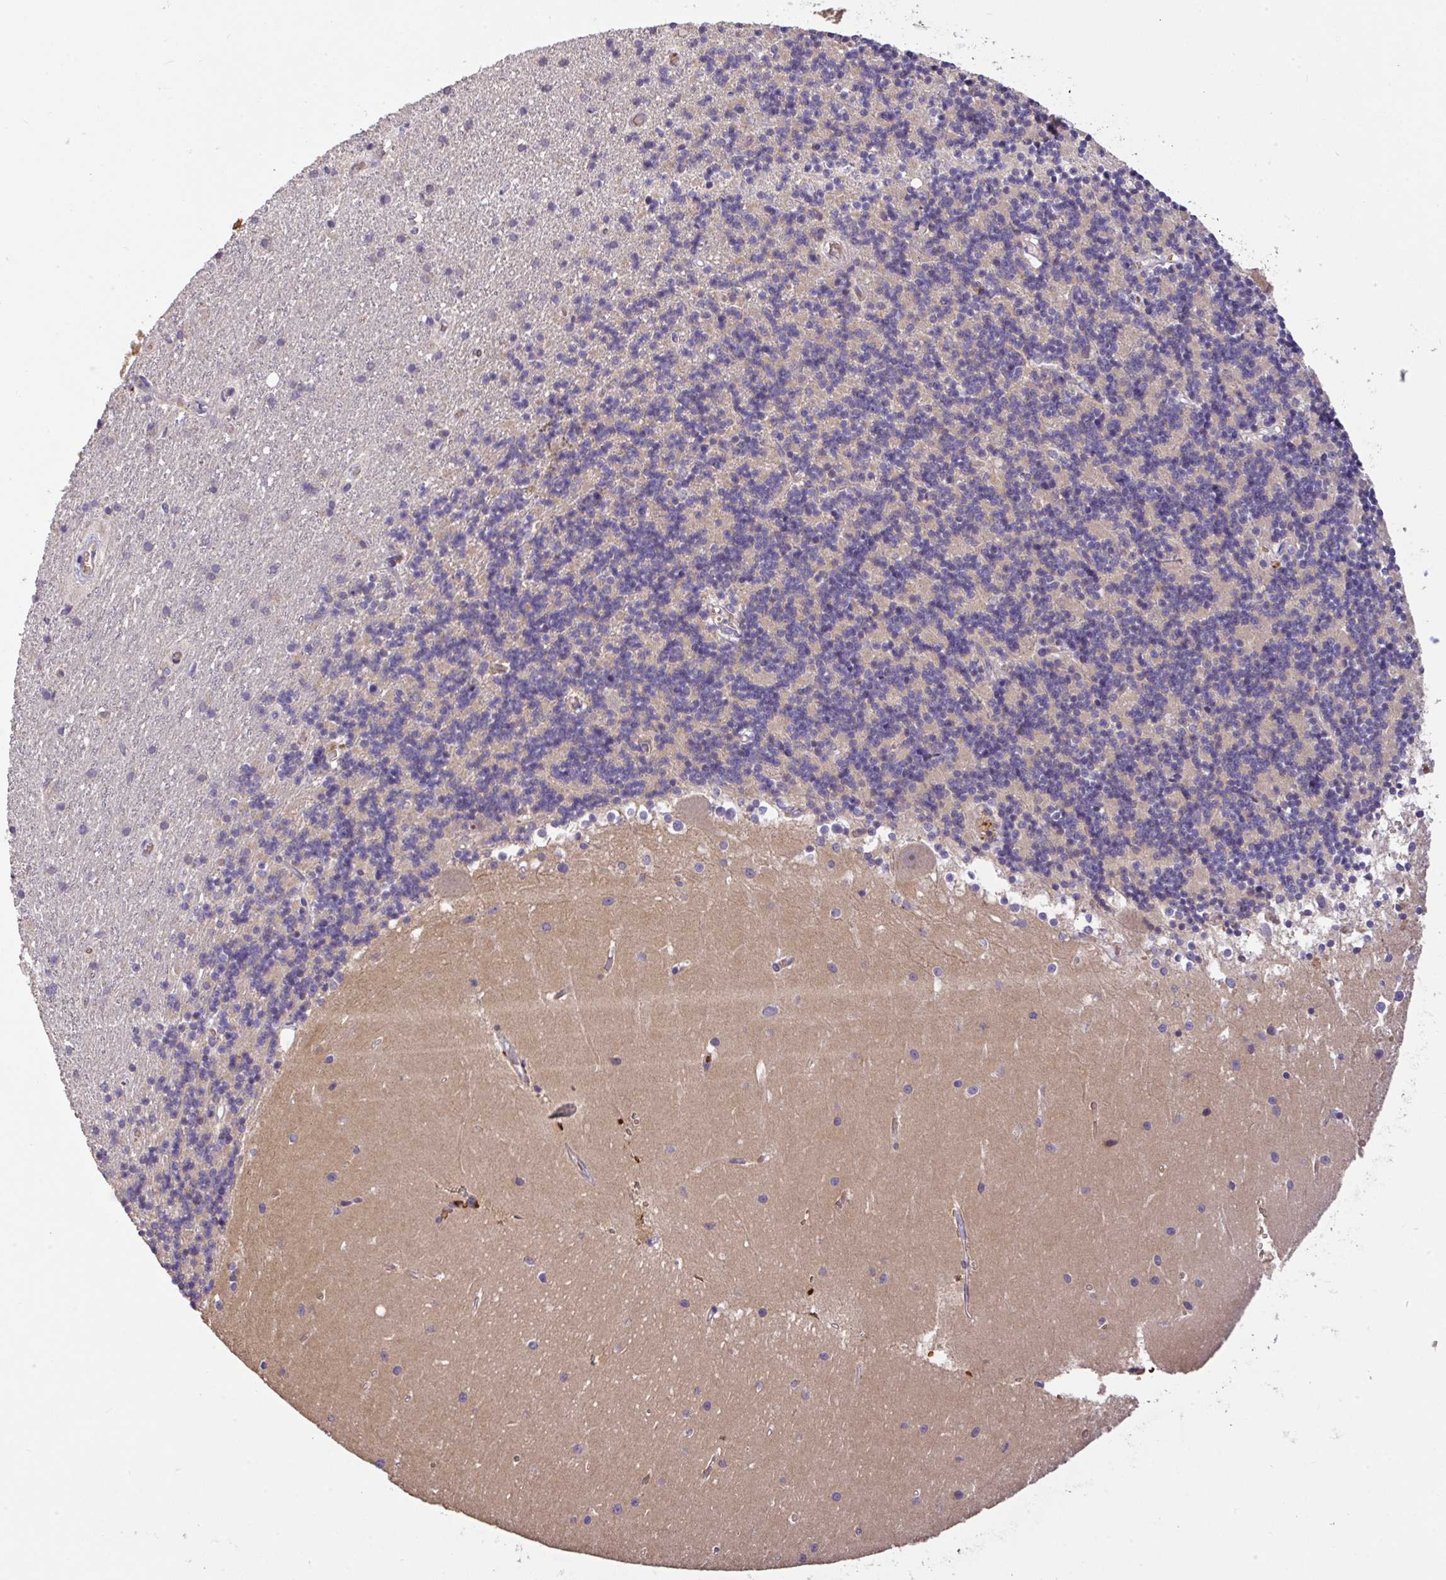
{"staining": {"intensity": "negative", "quantity": "none", "location": "none"}, "tissue": "cerebellum", "cell_type": "Cells in granular layer", "image_type": "normal", "snomed": [{"axis": "morphology", "description": "Normal tissue, NOS"}, {"axis": "topography", "description": "Cerebellum"}], "caption": "High magnification brightfield microscopy of benign cerebellum stained with DAB (brown) and counterstained with hematoxylin (blue): cells in granular layer show no significant positivity. (Immunohistochemistry (ihc), brightfield microscopy, high magnification).", "gene": "C1QTNF9B", "patient": {"sex": "male", "age": 54}}